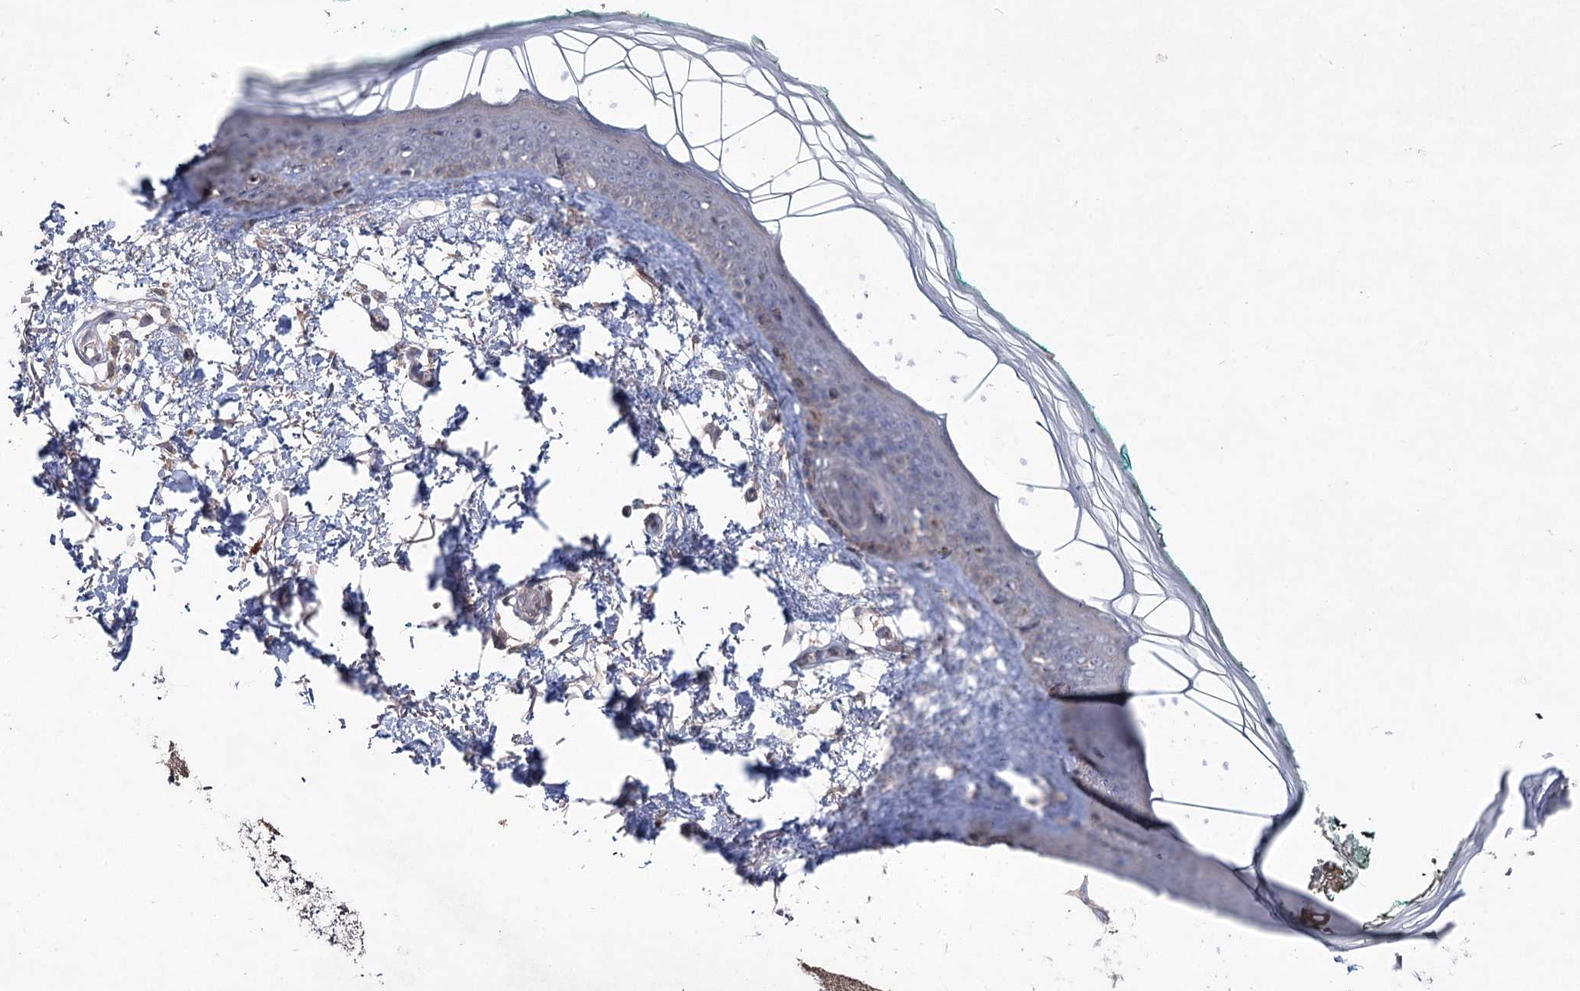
{"staining": {"intensity": "negative", "quantity": "none", "location": "none"}, "tissue": "skin", "cell_type": "Fibroblasts", "image_type": "normal", "snomed": [{"axis": "morphology", "description": "Normal tissue, NOS"}, {"axis": "topography", "description": "Skin"}], "caption": "DAB (3,3'-diaminobenzidine) immunohistochemical staining of normal skin exhibits no significant positivity in fibroblasts.", "gene": "SEMA4G", "patient": {"sex": "male", "age": 62}}